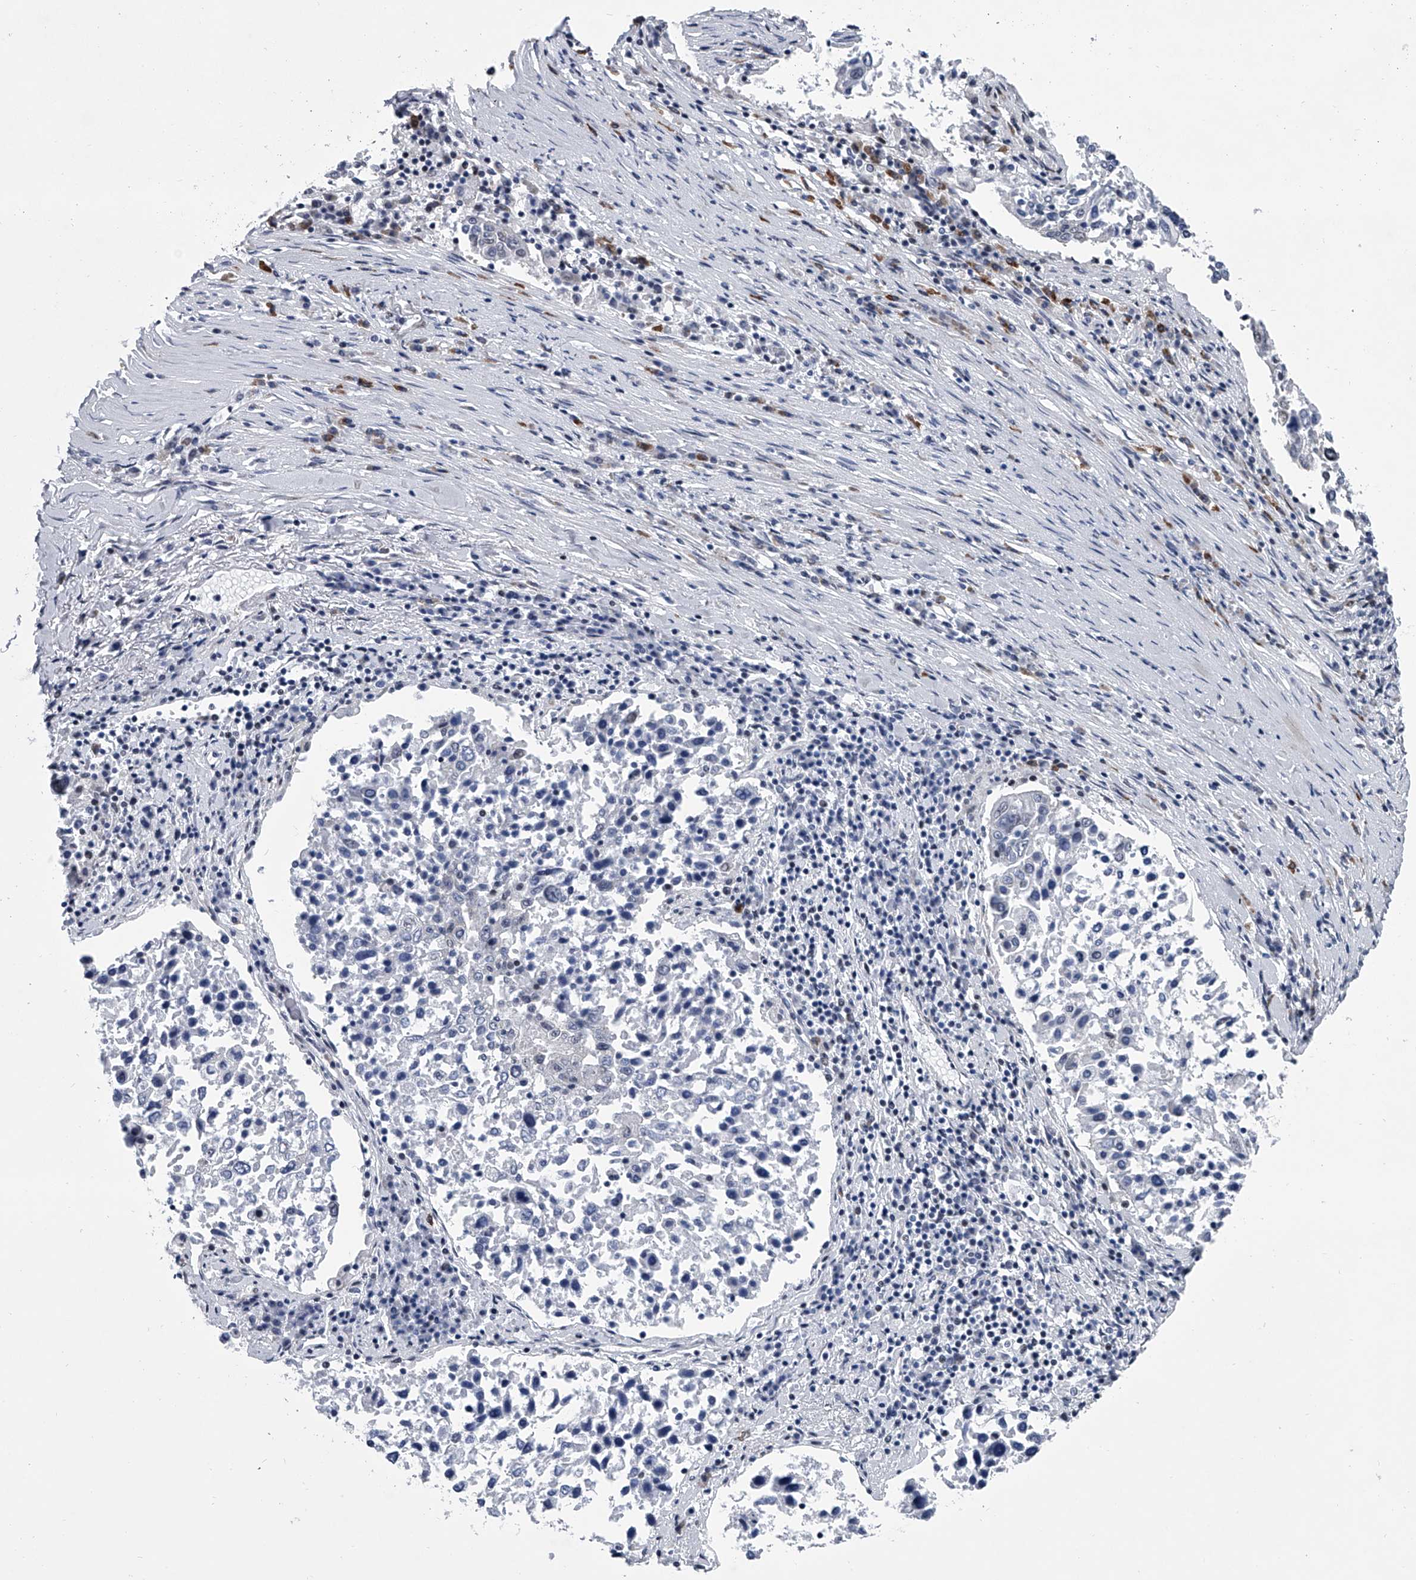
{"staining": {"intensity": "negative", "quantity": "none", "location": "none"}, "tissue": "lung cancer", "cell_type": "Tumor cells", "image_type": "cancer", "snomed": [{"axis": "morphology", "description": "Squamous cell carcinoma, NOS"}, {"axis": "topography", "description": "Lung"}], "caption": "A high-resolution image shows immunohistochemistry staining of lung cancer (squamous cell carcinoma), which reveals no significant staining in tumor cells. (Brightfield microscopy of DAB (3,3'-diaminobenzidine) immunohistochemistry (IHC) at high magnification).", "gene": "PPP2R5D", "patient": {"sex": "male", "age": 65}}